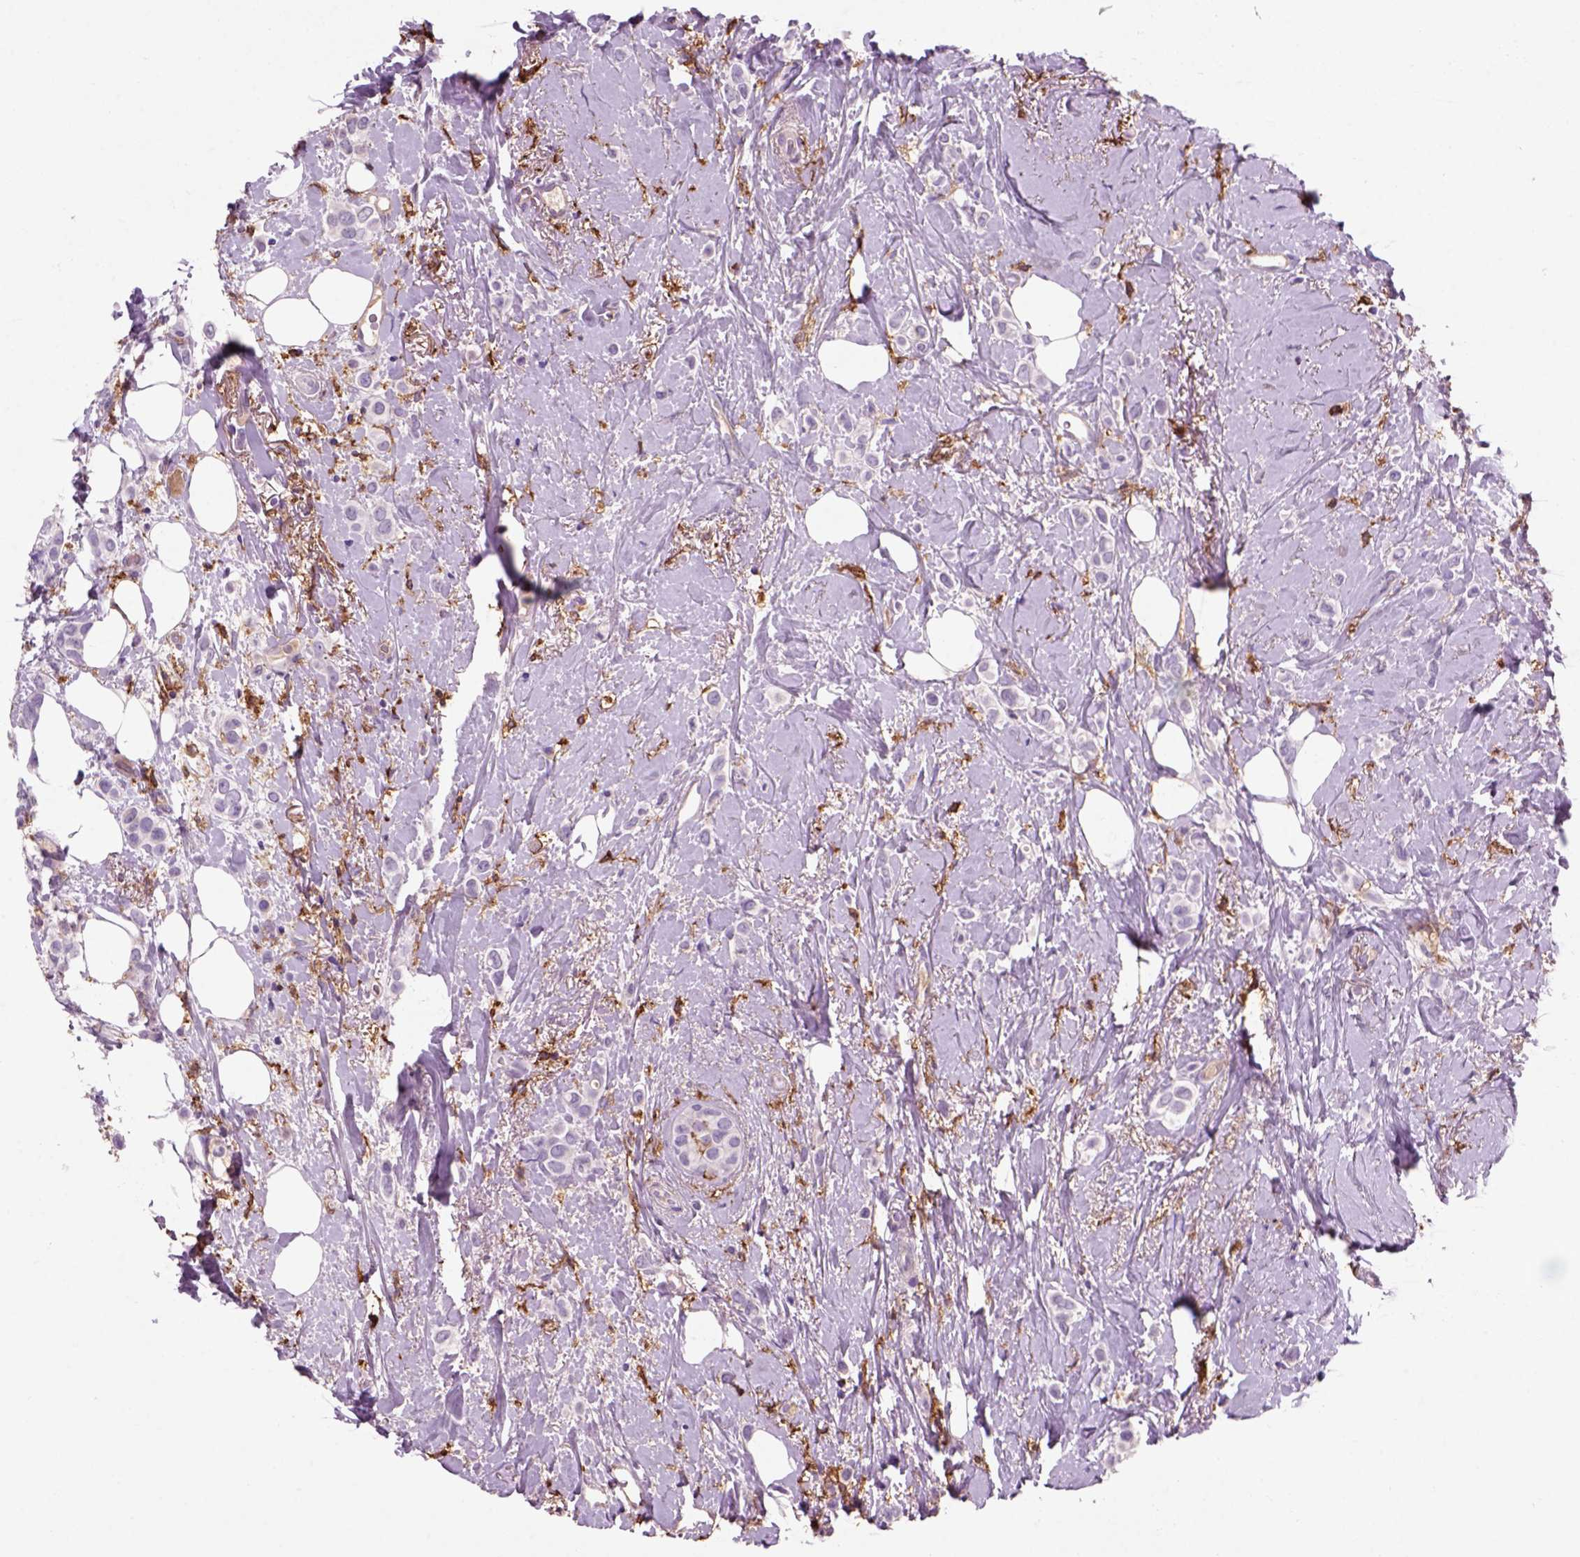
{"staining": {"intensity": "negative", "quantity": "none", "location": "none"}, "tissue": "breast cancer", "cell_type": "Tumor cells", "image_type": "cancer", "snomed": [{"axis": "morphology", "description": "Lobular carcinoma"}, {"axis": "topography", "description": "Breast"}], "caption": "The immunohistochemistry (IHC) micrograph has no significant staining in tumor cells of lobular carcinoma (breast) tissue.", "gene": "CD14", "patient": {"sex": "female", "age": 66}}